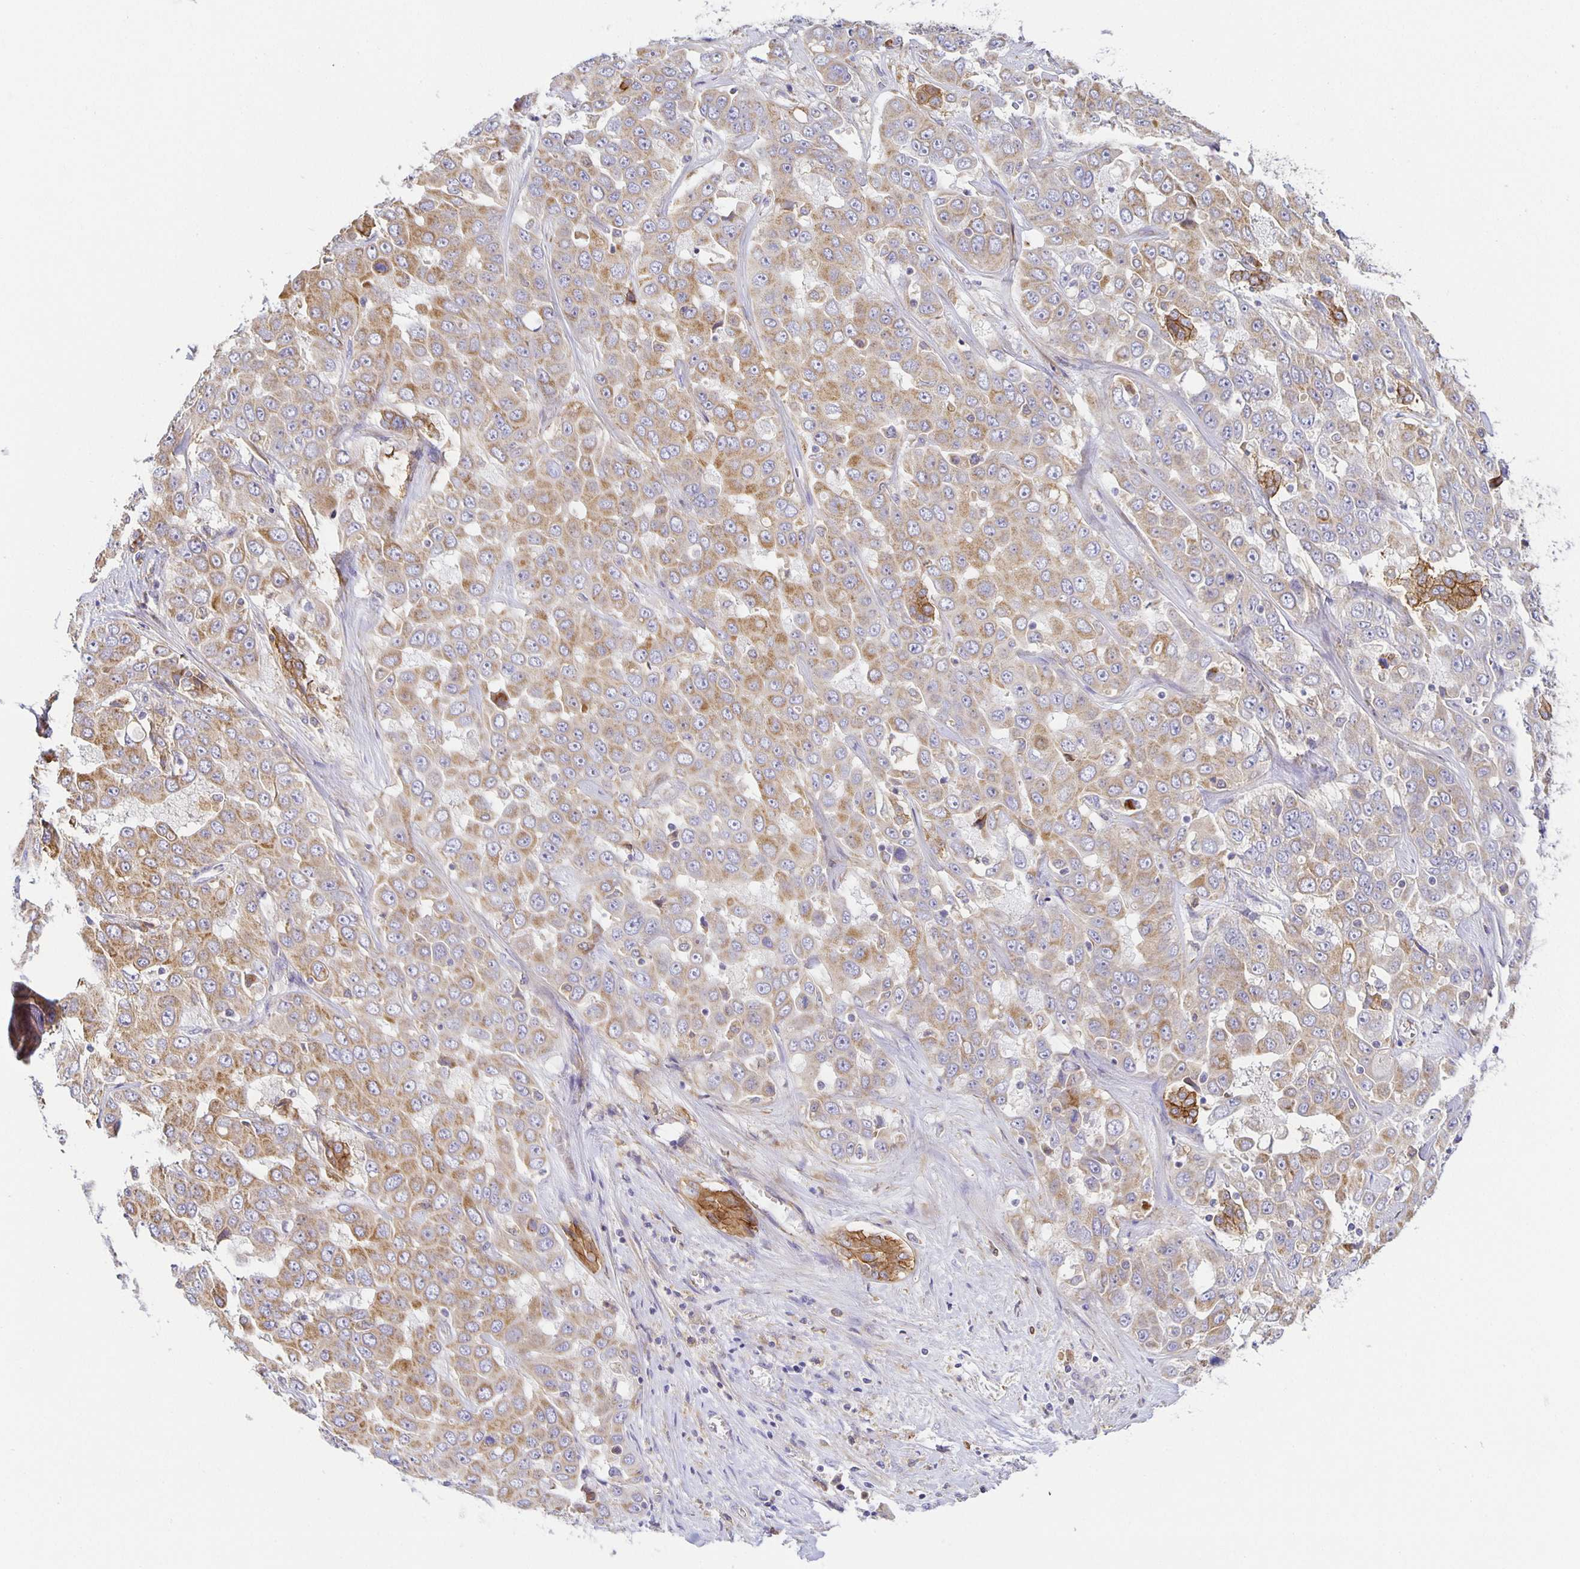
{"staining": {"intensity": "moderate", "quantity": "25%-75%", "location": "cytoplasmic/membranous"}, "tissue": "liver cancer", "cell_type": "Tumor cells", "image_type": "cancer", "snomed": [{"axis": "morphology", "description": "Cholangiocarcinoma"}, {"axis": "topography", "description": "Liver"}], "caption": "Immunohistochemistry (IHC) of cholangiocarcinoma (liver) displays medium levels of moderate cytoplasmic/membranous staining in about 25%-75% of tumor cells.", "gene": "FLRT3", "patient": {"sex": "female", "age": 52}}